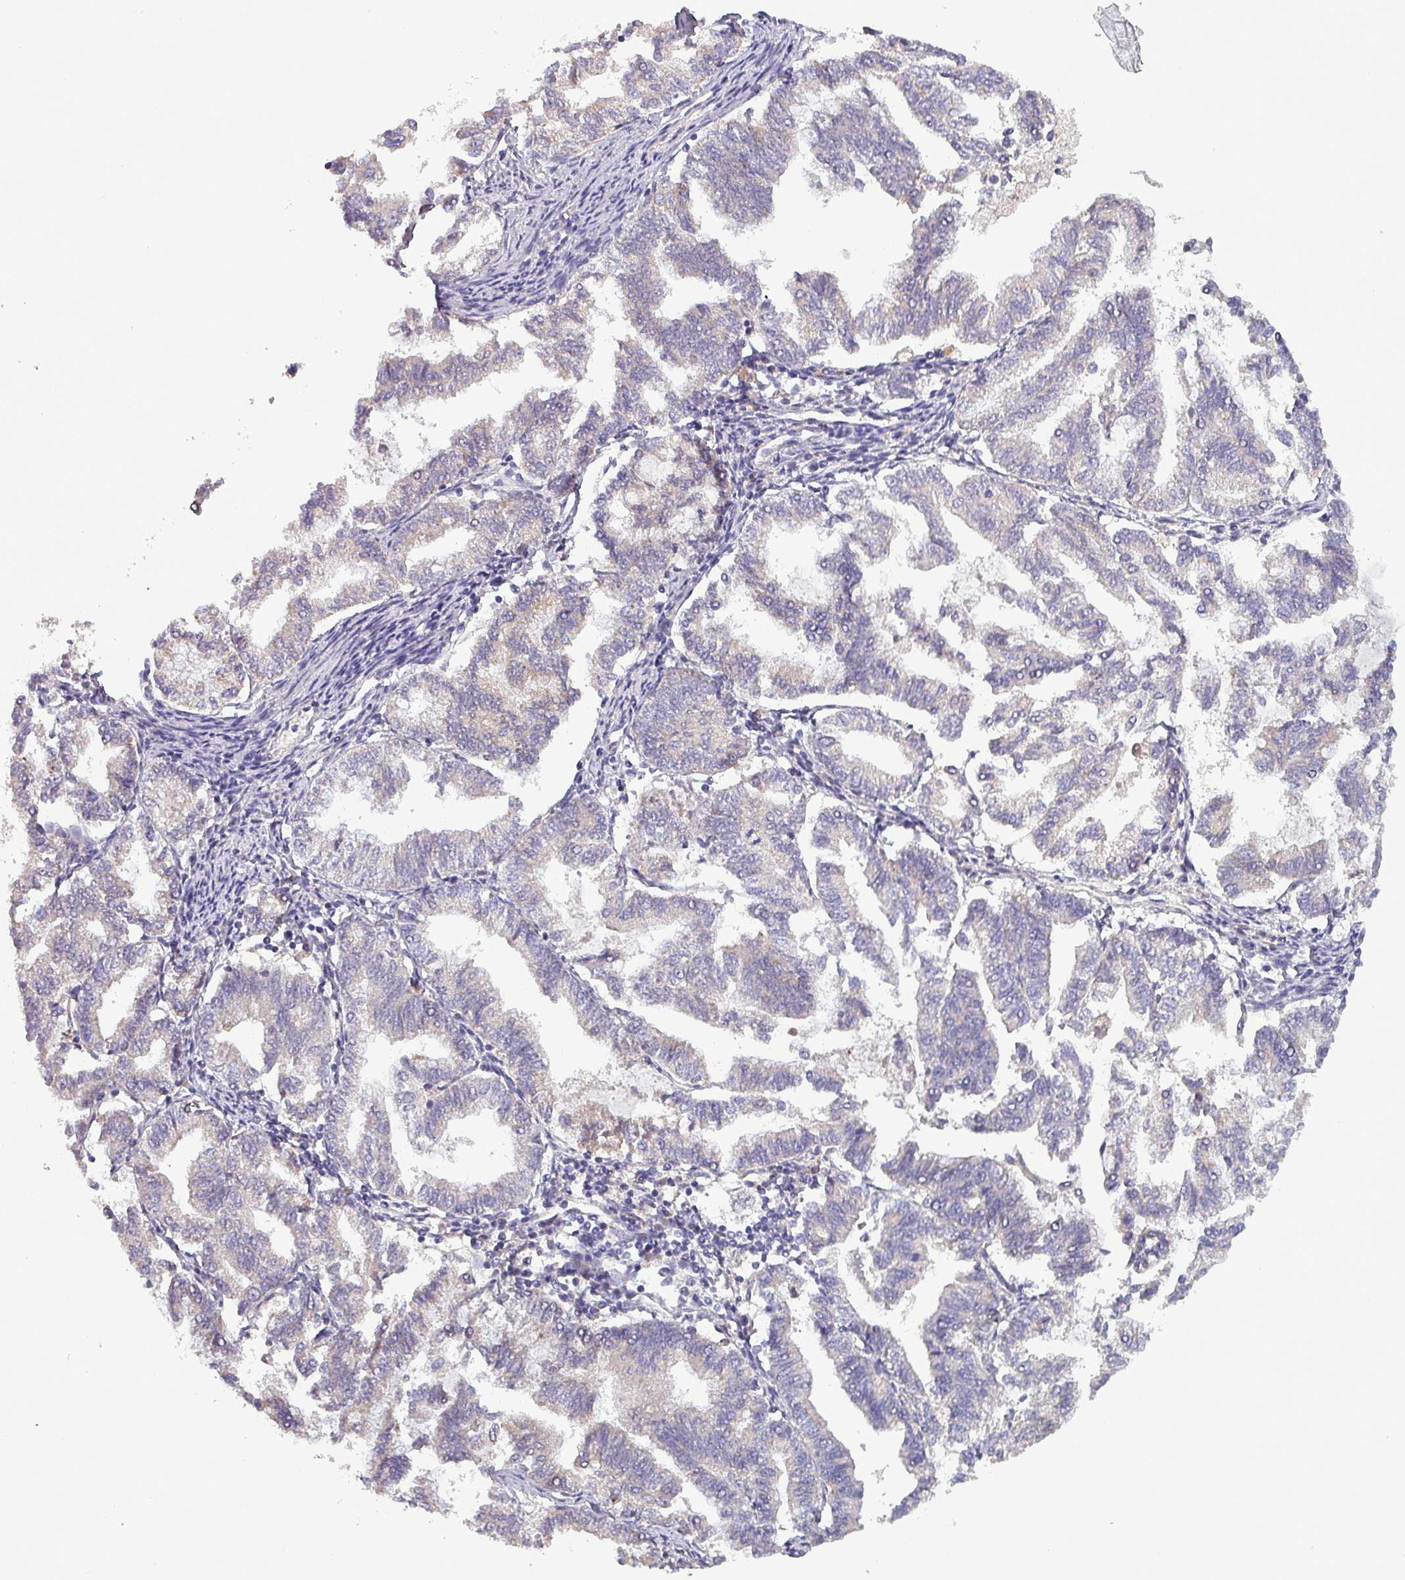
{"staining": {"intensity": "negative", "quantity": "none", "location": "none"}, "tissue": "endometrial cancer", "cell_type": "Tumor cells", "image_type": "cancer", "snomed": [{"axis": "morphology", "description": "Adenocarcinoma, NOS"}, {"axis": "topography", "description": "Endometrium"}], "caption": "Tumor cells show no significant expression in endometrial cancer (adenocarcinoma). (DAB immunohistochemistry with hematoxylin counter stain).", "gene": "ZNF322", "patient": {"sex": "female", "age": 79}}